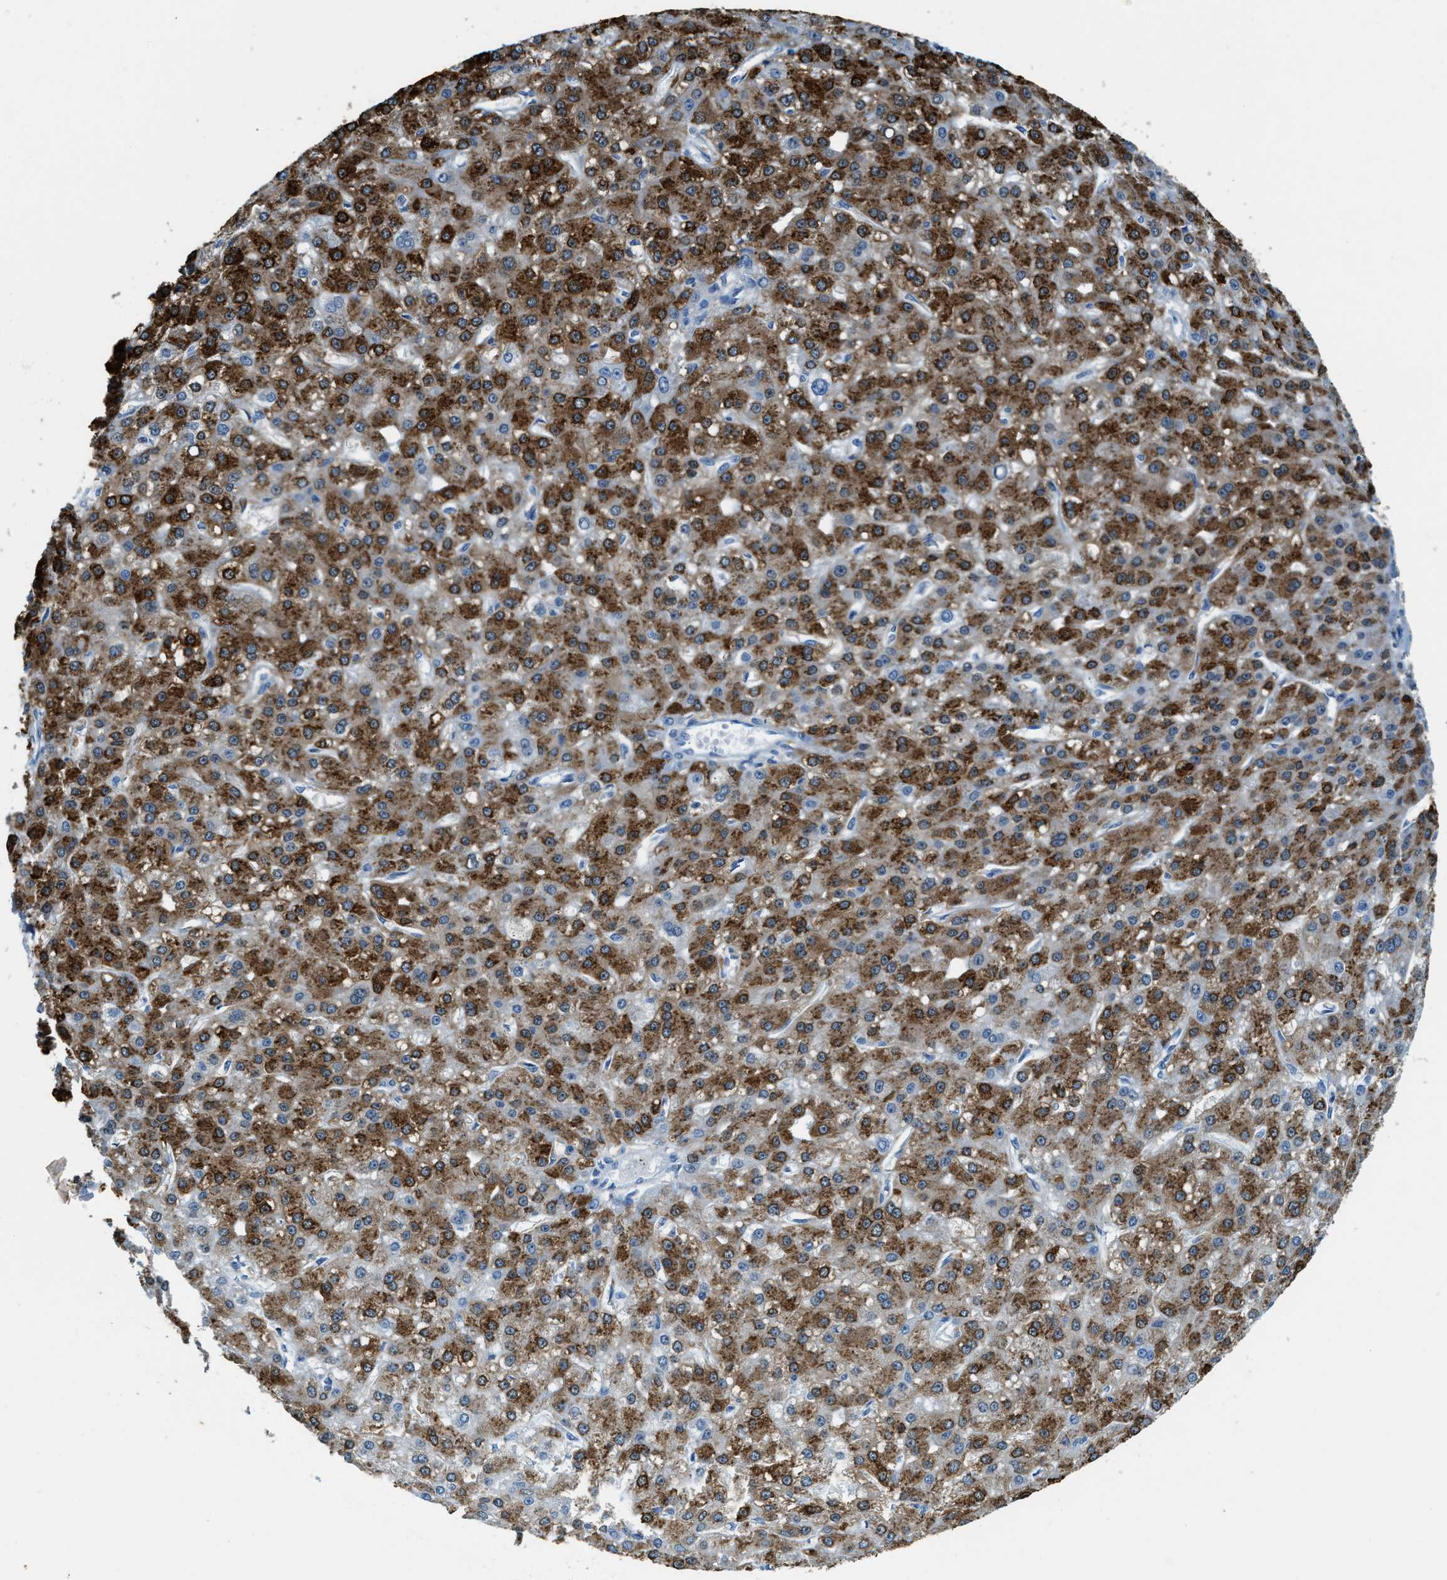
{"staining": {"intensity": "strong", "quantity": ">75%", "location": "cytoplasmic/membranous"}, "tissue": "liver cancer", "cell_type": "Tumor cells", "image_type": "cancer", "snomed": [{"axis": "morphology", "description": "Carcinoma, Hepatocellular, NOS"}, {"axis": "topography", "description": "Liver"}], "caption": "Immunohistochemical staining of liver hepatocellular carcinoma displays high levels of strong cytoplasmic/membranous staining in about >75% of tumor cells.", "gene": "MATCAP2", "patient": {"sex": "male", "age": 67}}